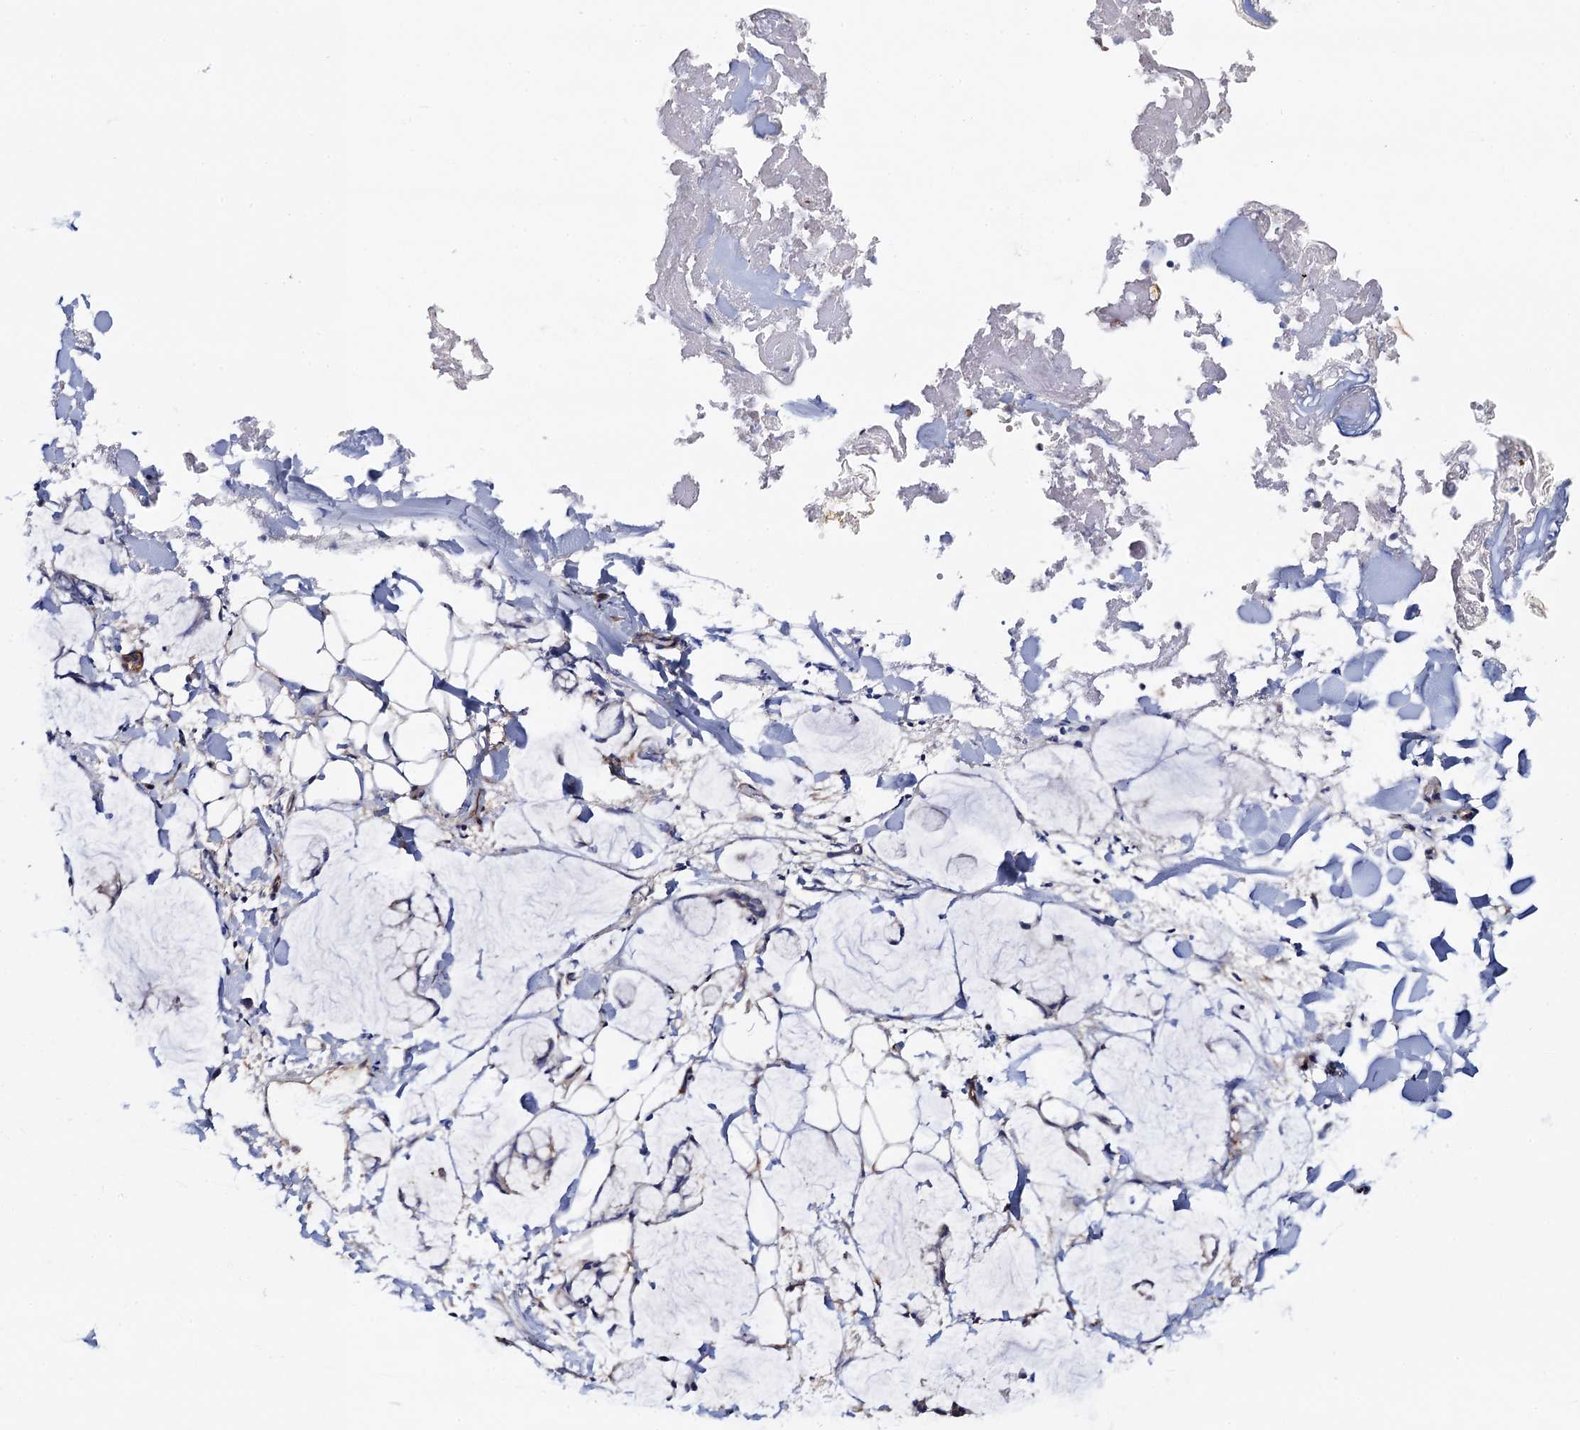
{"staining": {"intensity": "negative", "quantity": "none", "location": "none"}, "tissue": "adipose tissue", "cell_type": "Adipocytes", "image_type": "normal", "snomed": [{"axis": "morphology", "description": "Normal tissue, NOS"}, {"axis": "morphology", "description": "Adenocarcinoma, NOS"}, {"axis": "topography", "description": "Colon"}, {"axis": "topography", "description": "Peripheral nerve tissue"}], "caption": "High magnification brightfield microscopy of normal adipose tissue stained with DAB (3,3'-diaminobenzidine) (brown) and counterstained with hematoxylin (blue): adipocytes show no significant staining. (Brightfield microscopy of DAB IHC at high magnification).", "gene": "MRPL48", "patient": {"sex": "male", "age": 14}}